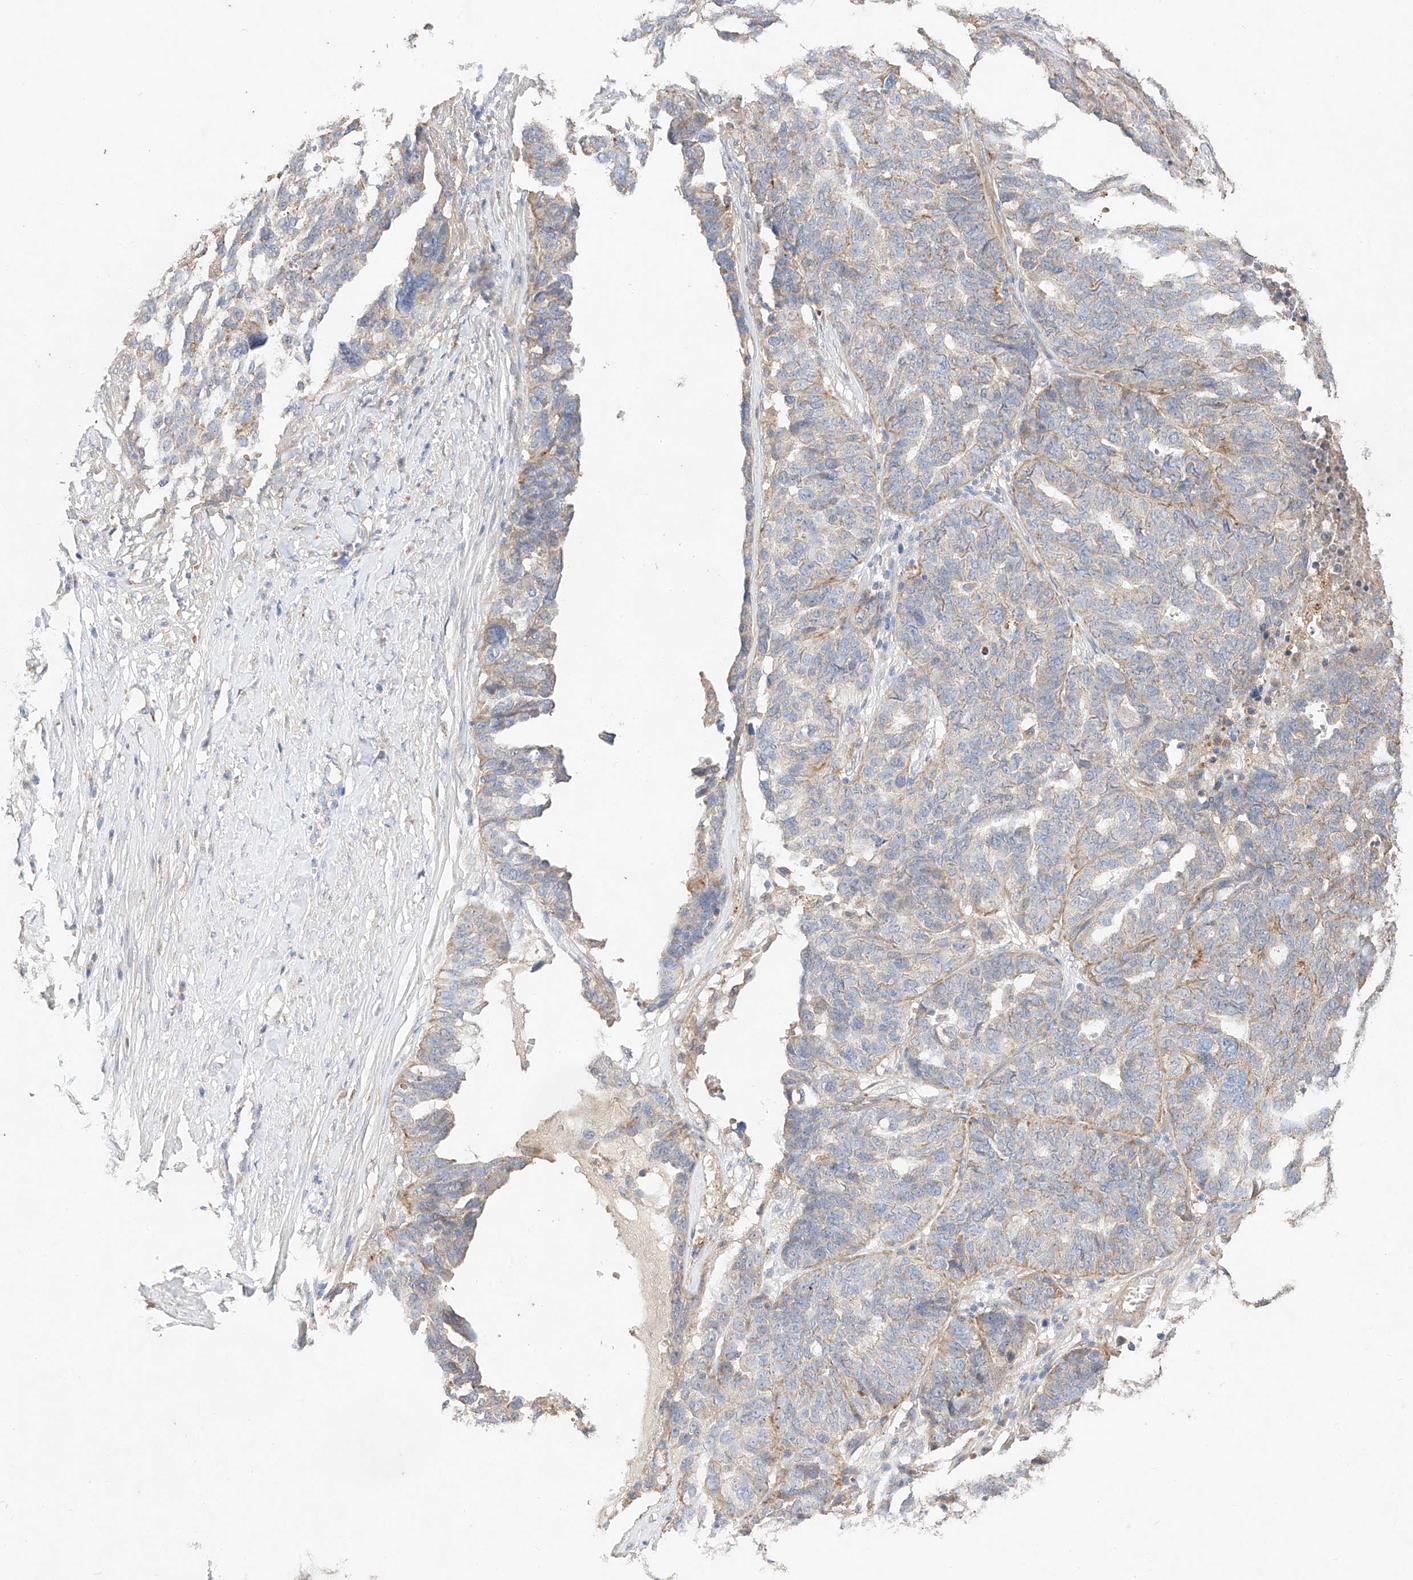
{"staining": {"intensity": "weak", "quantity": "<25%", "location": "cytoplasmic/membranous"}, "tissue": "ovarian cancer", "cell_type": "Tumor cells", "image_type": "cancer", "snomed": [{"axis": "morphology", "description": "Cystadenocarcinoma, serous, NOS"}, {"axis": "topography", "description": "Ovary"}], "caption": "Immunohistochemical staining of human serous cystadenocarcinoma (ovarian) shows no significant expression in tumor cells.", "gene": "C6orf62", "patient": {"sex": "female", "age": 59}}